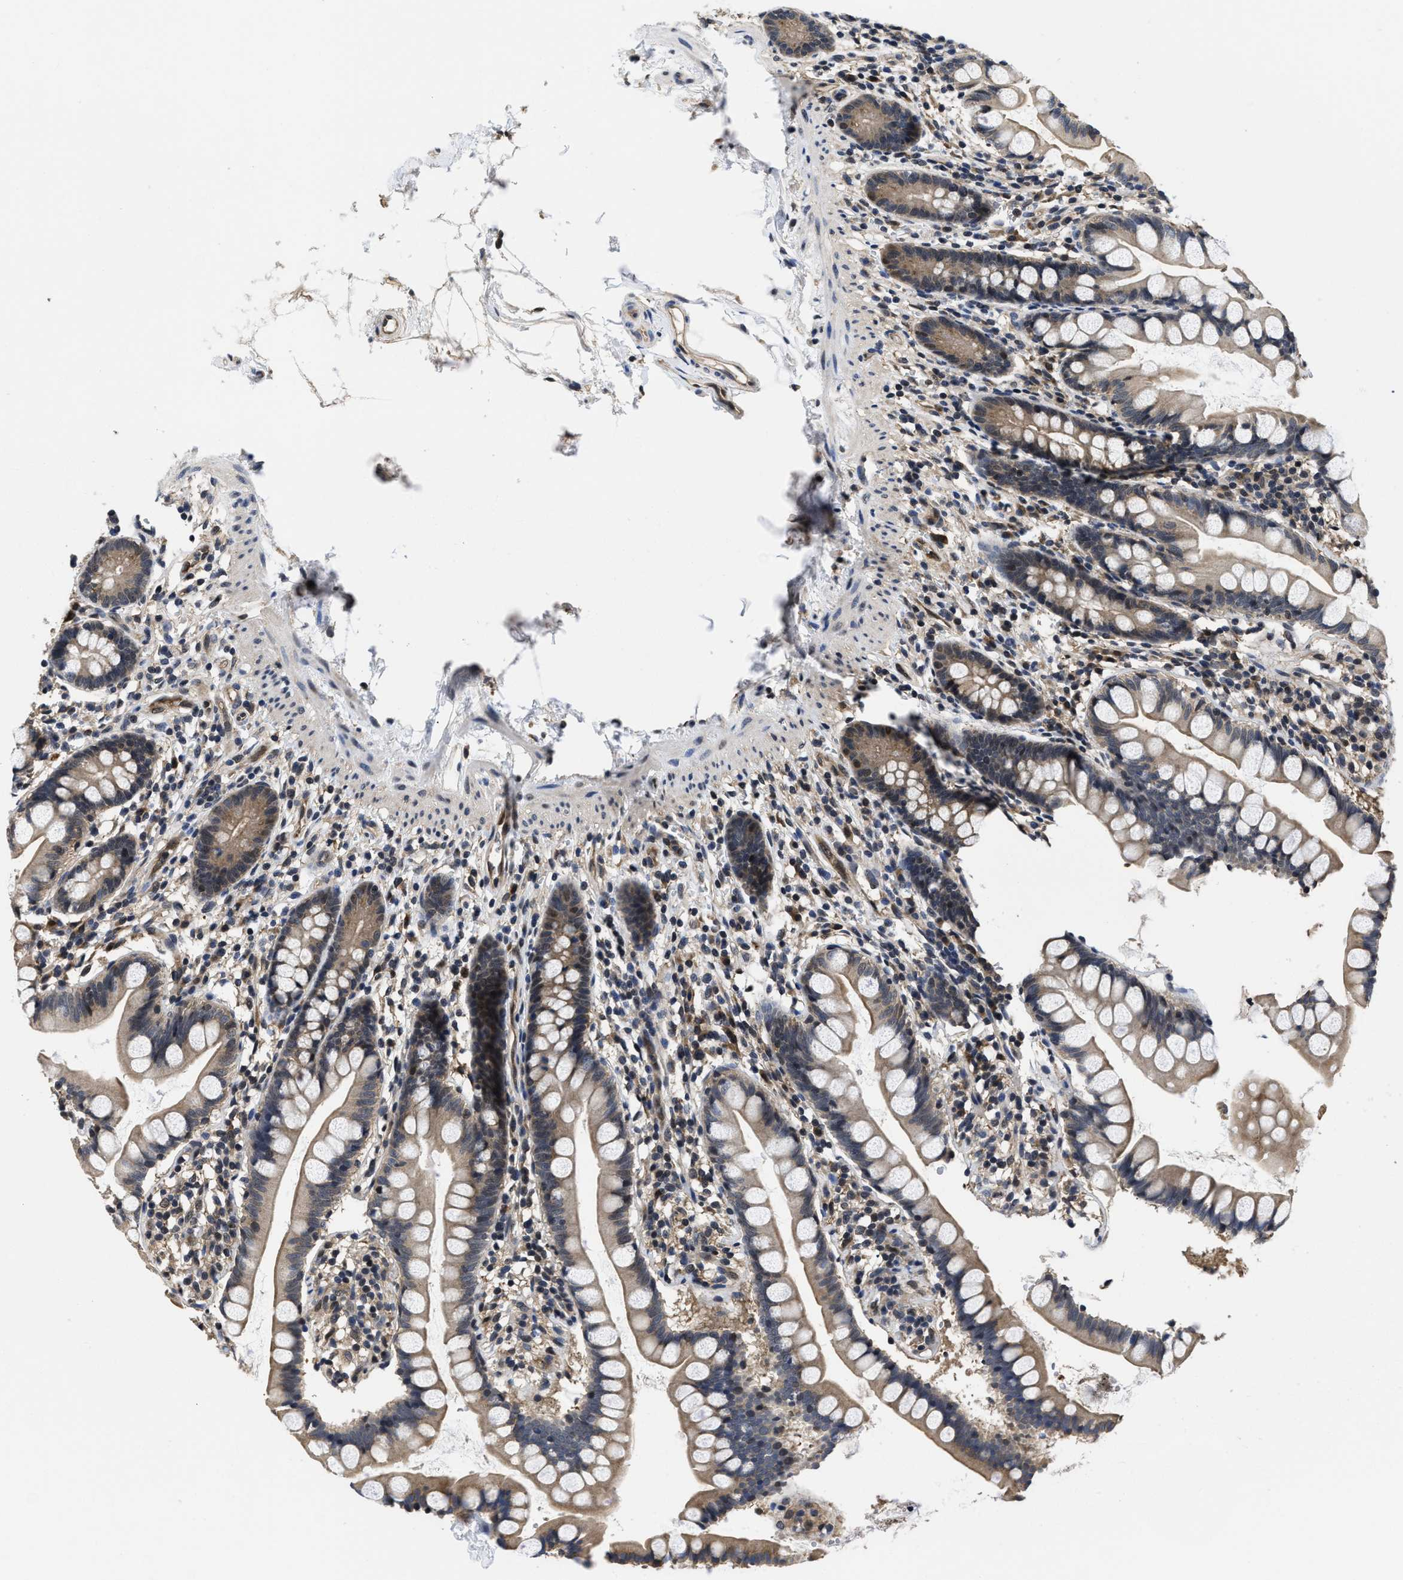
{"staining": {"intensity": "weak", "quantity": ">75%", "location": "cytoplasmic/membranous"}, "tissue": "small intestine", "cell_type": "Glandular cells", "image_type": "normal", "snomed": [{"axis": "morphology", "description": "Normal tissue, NOS"}, {"axis": "topography", "description": "Small intestine"}], "caption": "IHC (DAB (3,3'-diaminobenzidine)) staining of unremarkable small intestine shows weak cytoplasmic/membranous protein expression in about >75% of glandular cells. (Brightfield microscopy of DAB IHC at high magnification).", "gene": "MCOLN2", "patient": {"sex": "female", "age": 84}}